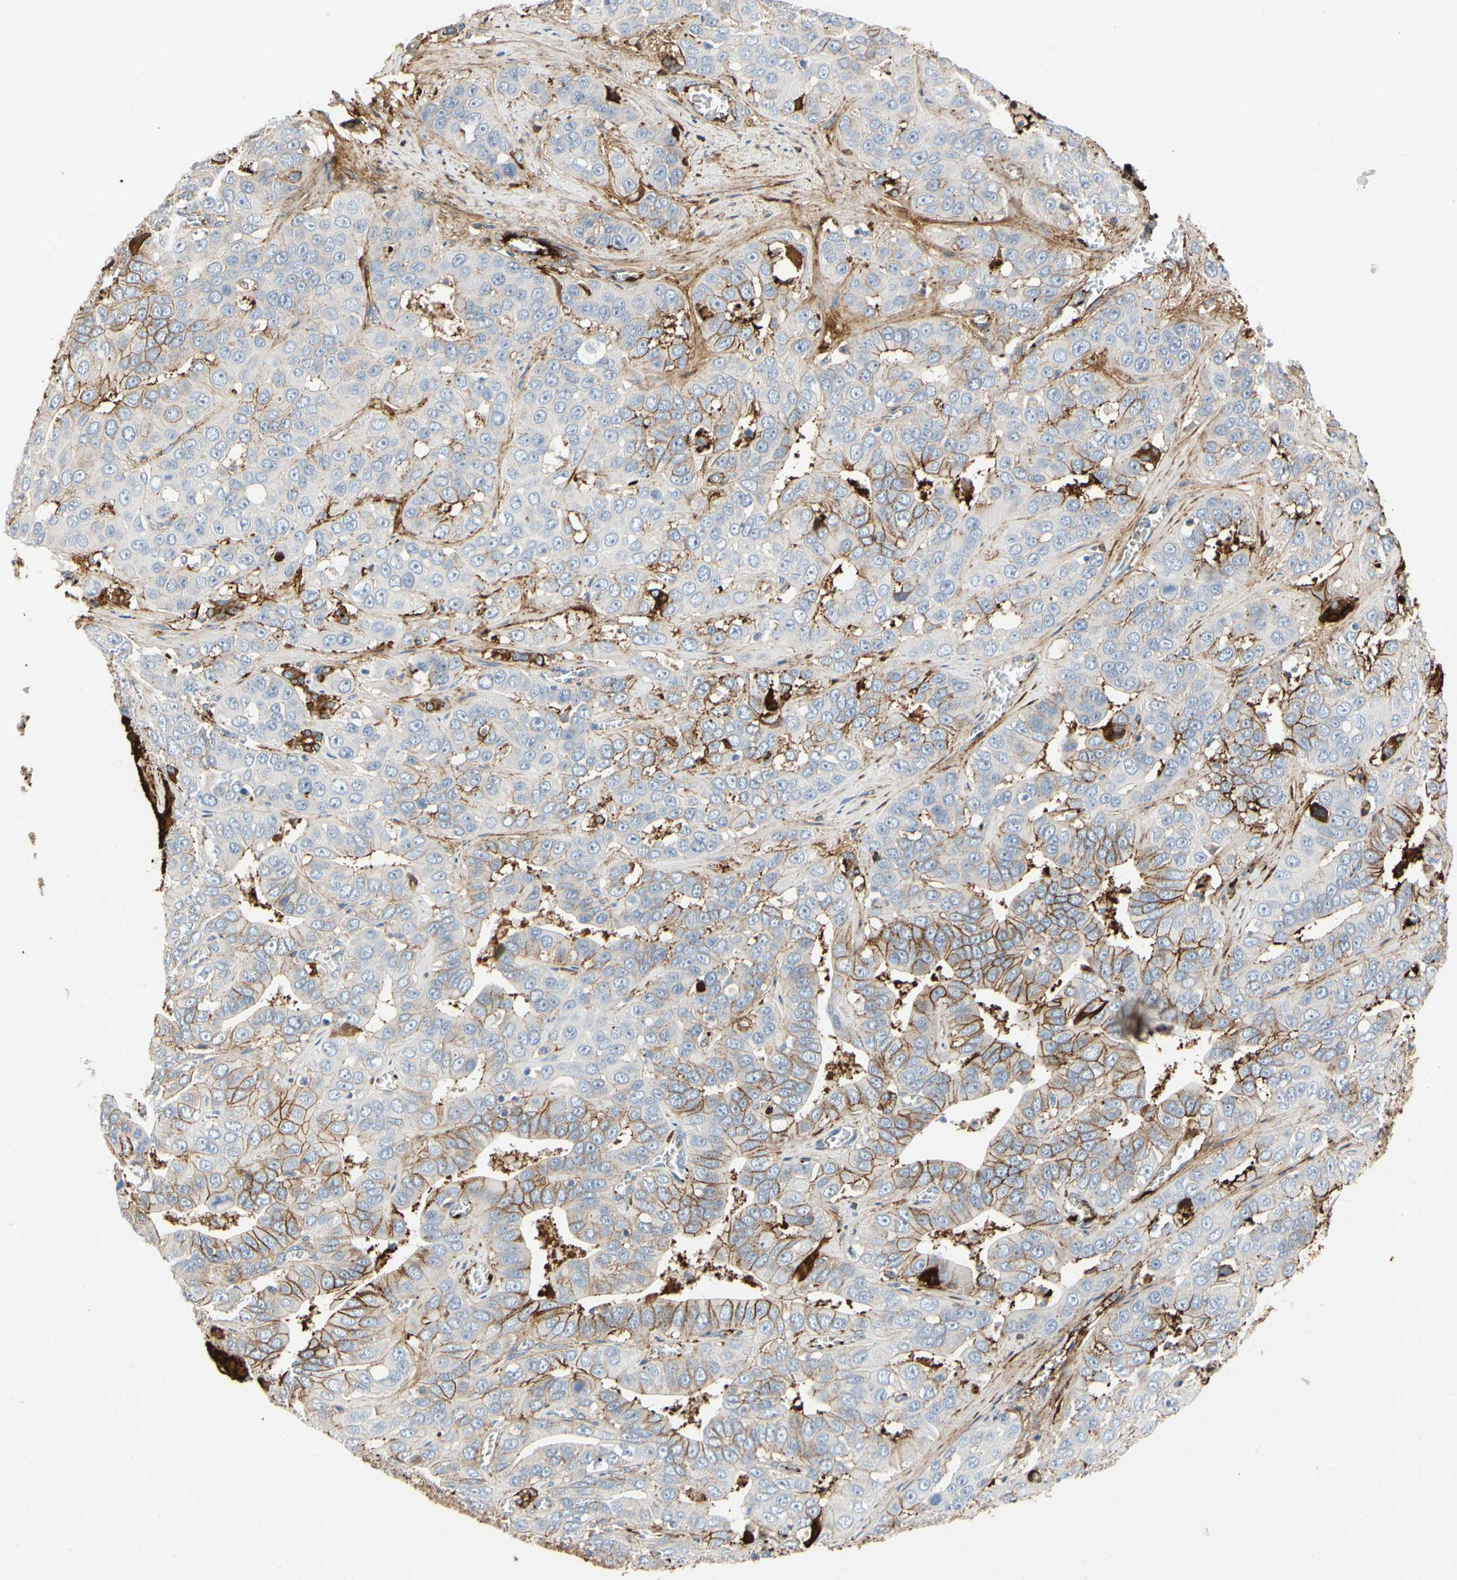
{"staining": {"intensity": "moderate", "quantity": "25%-75%", "location": "cytoplasmic/membranous"}, "tissue": "liver cancer", "cell_type": "Tumor cells", "image_type": "cancer", "snomed": [{"axis": "morphology", "description": "Cholangiocarcinoma"}, {"axis": "topography", "description": "Liver"}], "caption": "Cholangiocarcinoma (liver) stained with a brown dye exhibits moderate cytoplasmic/membranous positive expression in approximately 25%-75% of tumor cells.", "gene": "FGB", "patient": {"sex": "female", "age": 52}}